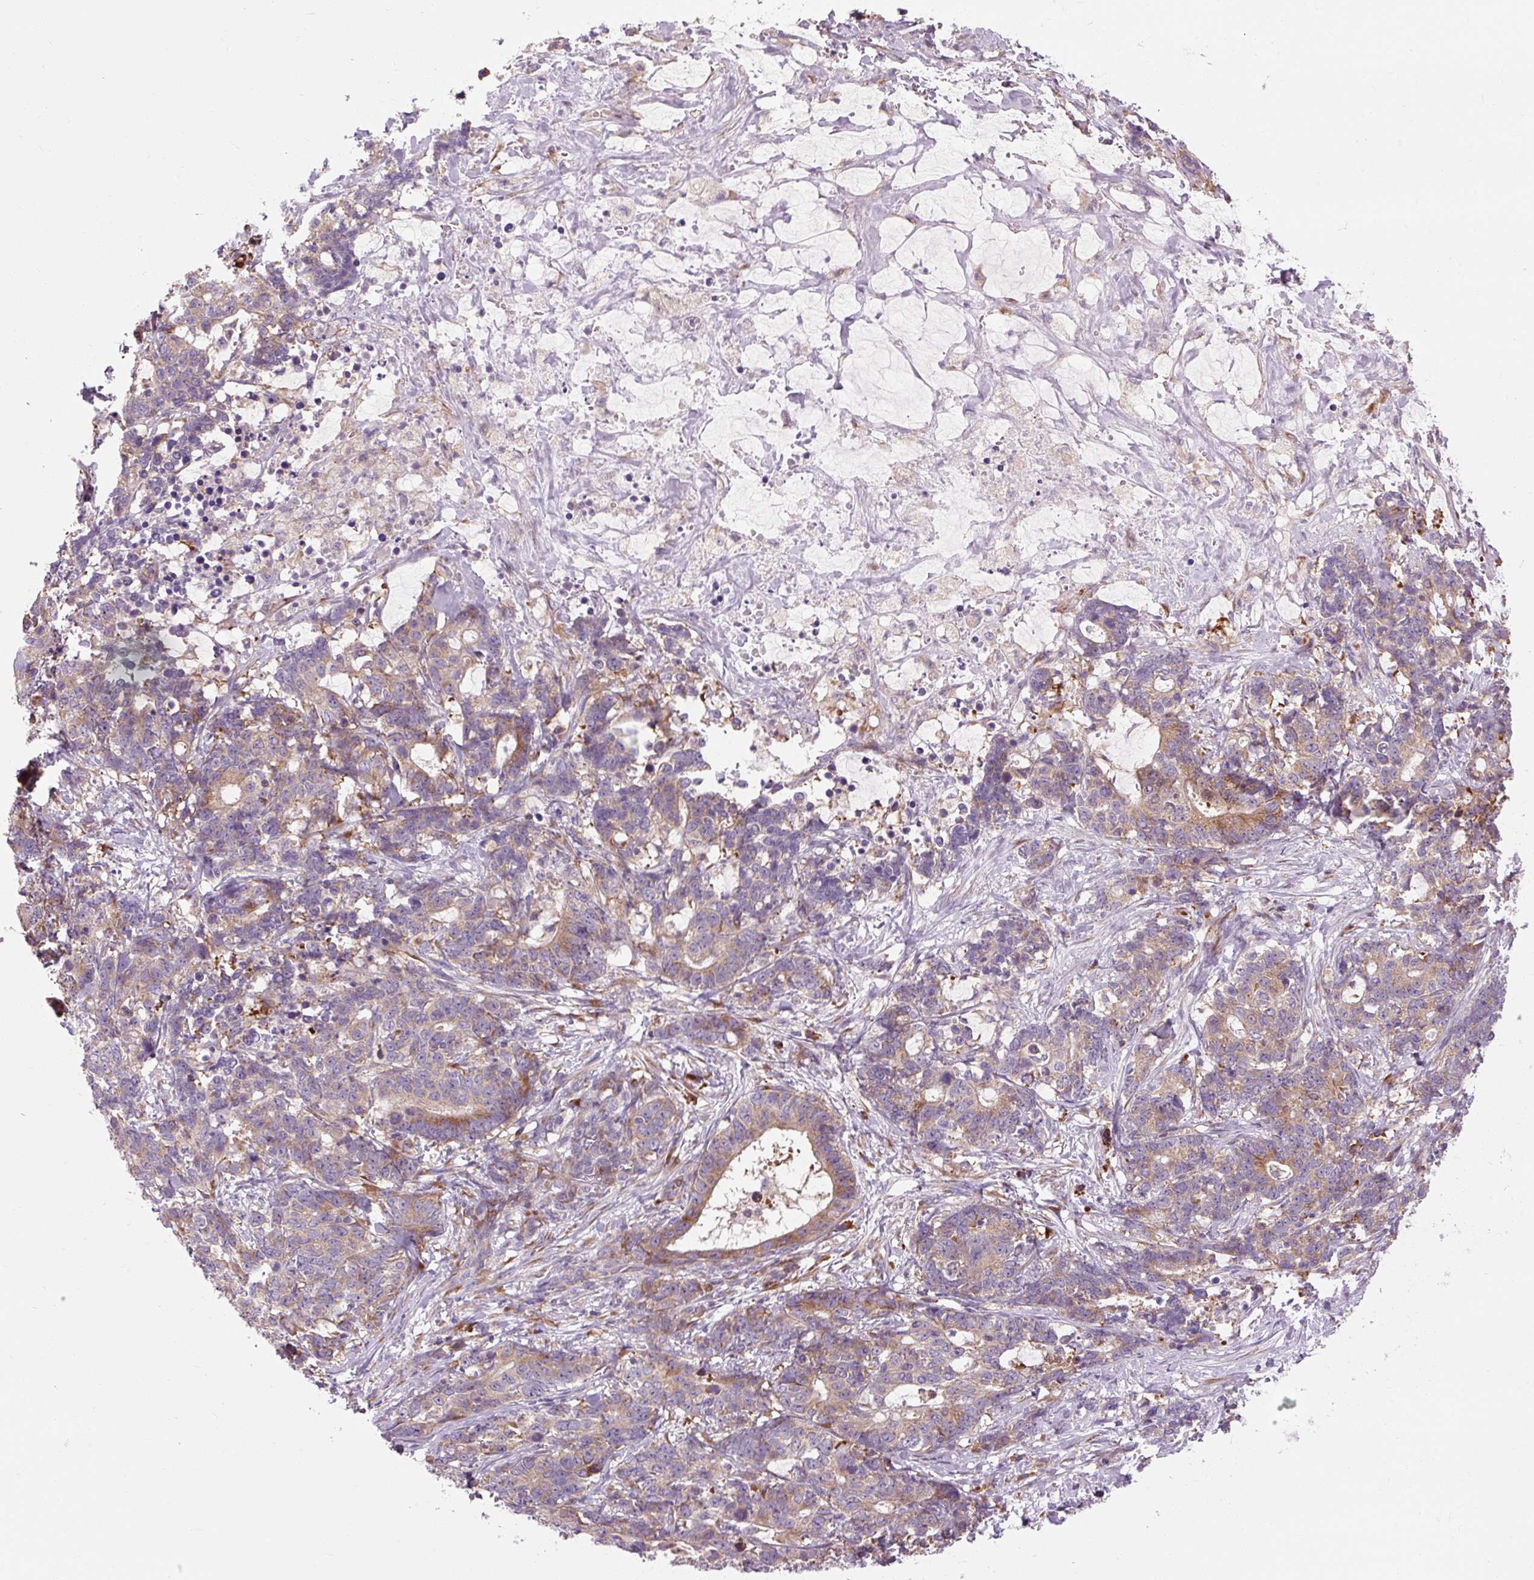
{"staining": {"intensity": "moderate", "quantity": "25%-75%", "location": "cytoplasmic/membranous"}, "tissue": "stomach cancer", "cell_type": "Tumor cells", "image_type": "cancer", "snomed": [{"axis": "morphology", "description": "Normal tissue, NOS"}, {"axis": "morphology", "description": "Adenocarcinoma, NOS"}, {"axis": "topography", "description": "Stomach"}], "caption": "Moderate cytoplasmic/membranous staining is seen in approximately 25%-75% of tumor cells in stomach cancer (adenocarcinoma).", "gene": "PRSS48", "patient": {"sex": "female", "age": 64}}